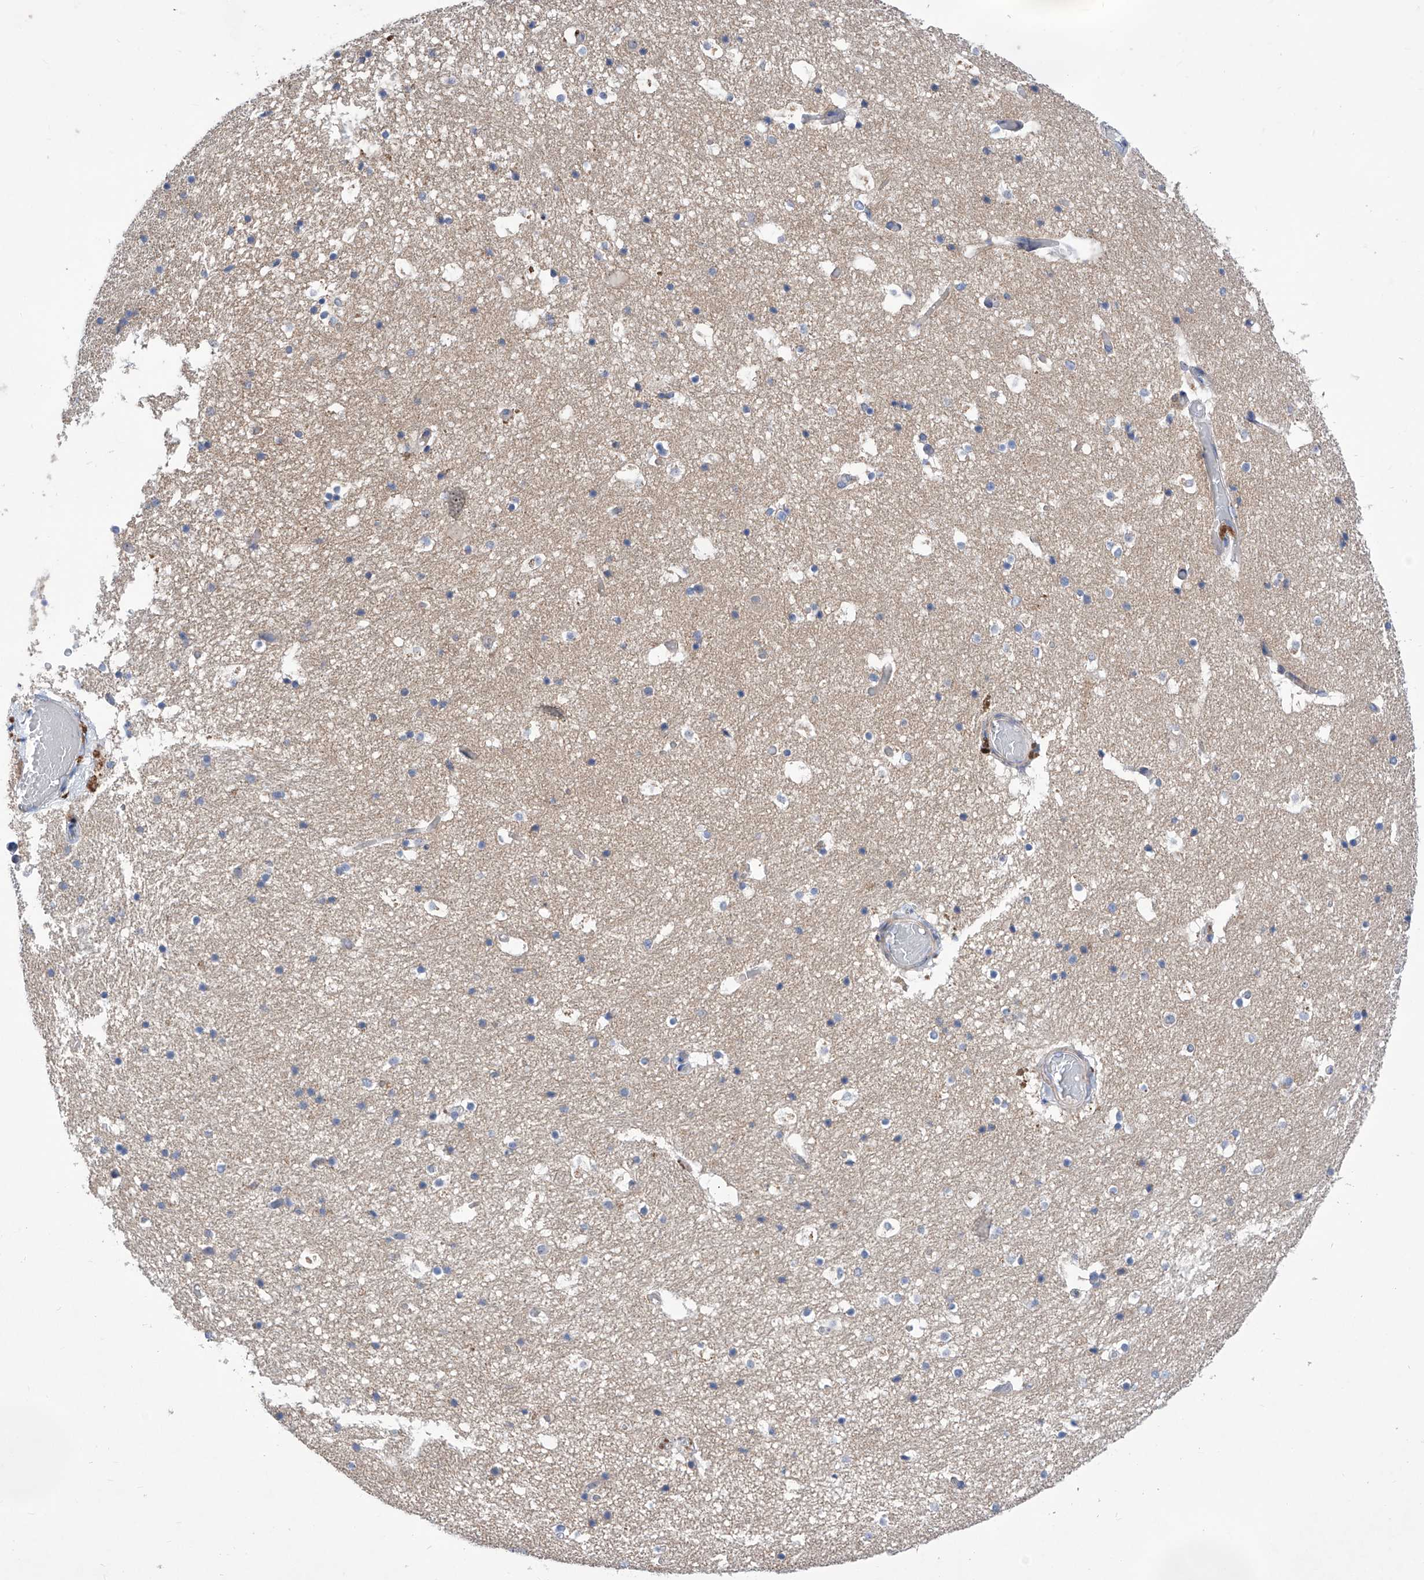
{"staining": {"intensity": "negative", "quantity": "none", "location": "none"}, "tissue": "hippocampus", "cell_type": "Glial cells", "image_type": "normal", "snomed": [{"axis": "morphology", "description": "Normal tissue, NOS"}, {"axis": "topography", "description": "Hippocampus"}], "caption": "Human hippocampus stained for a protein using immunohistochemistry (IHC) demonstrates no expression in glial cells.", "gene": "SRBD1", "patient": {"sex": "female", "age": 52}}